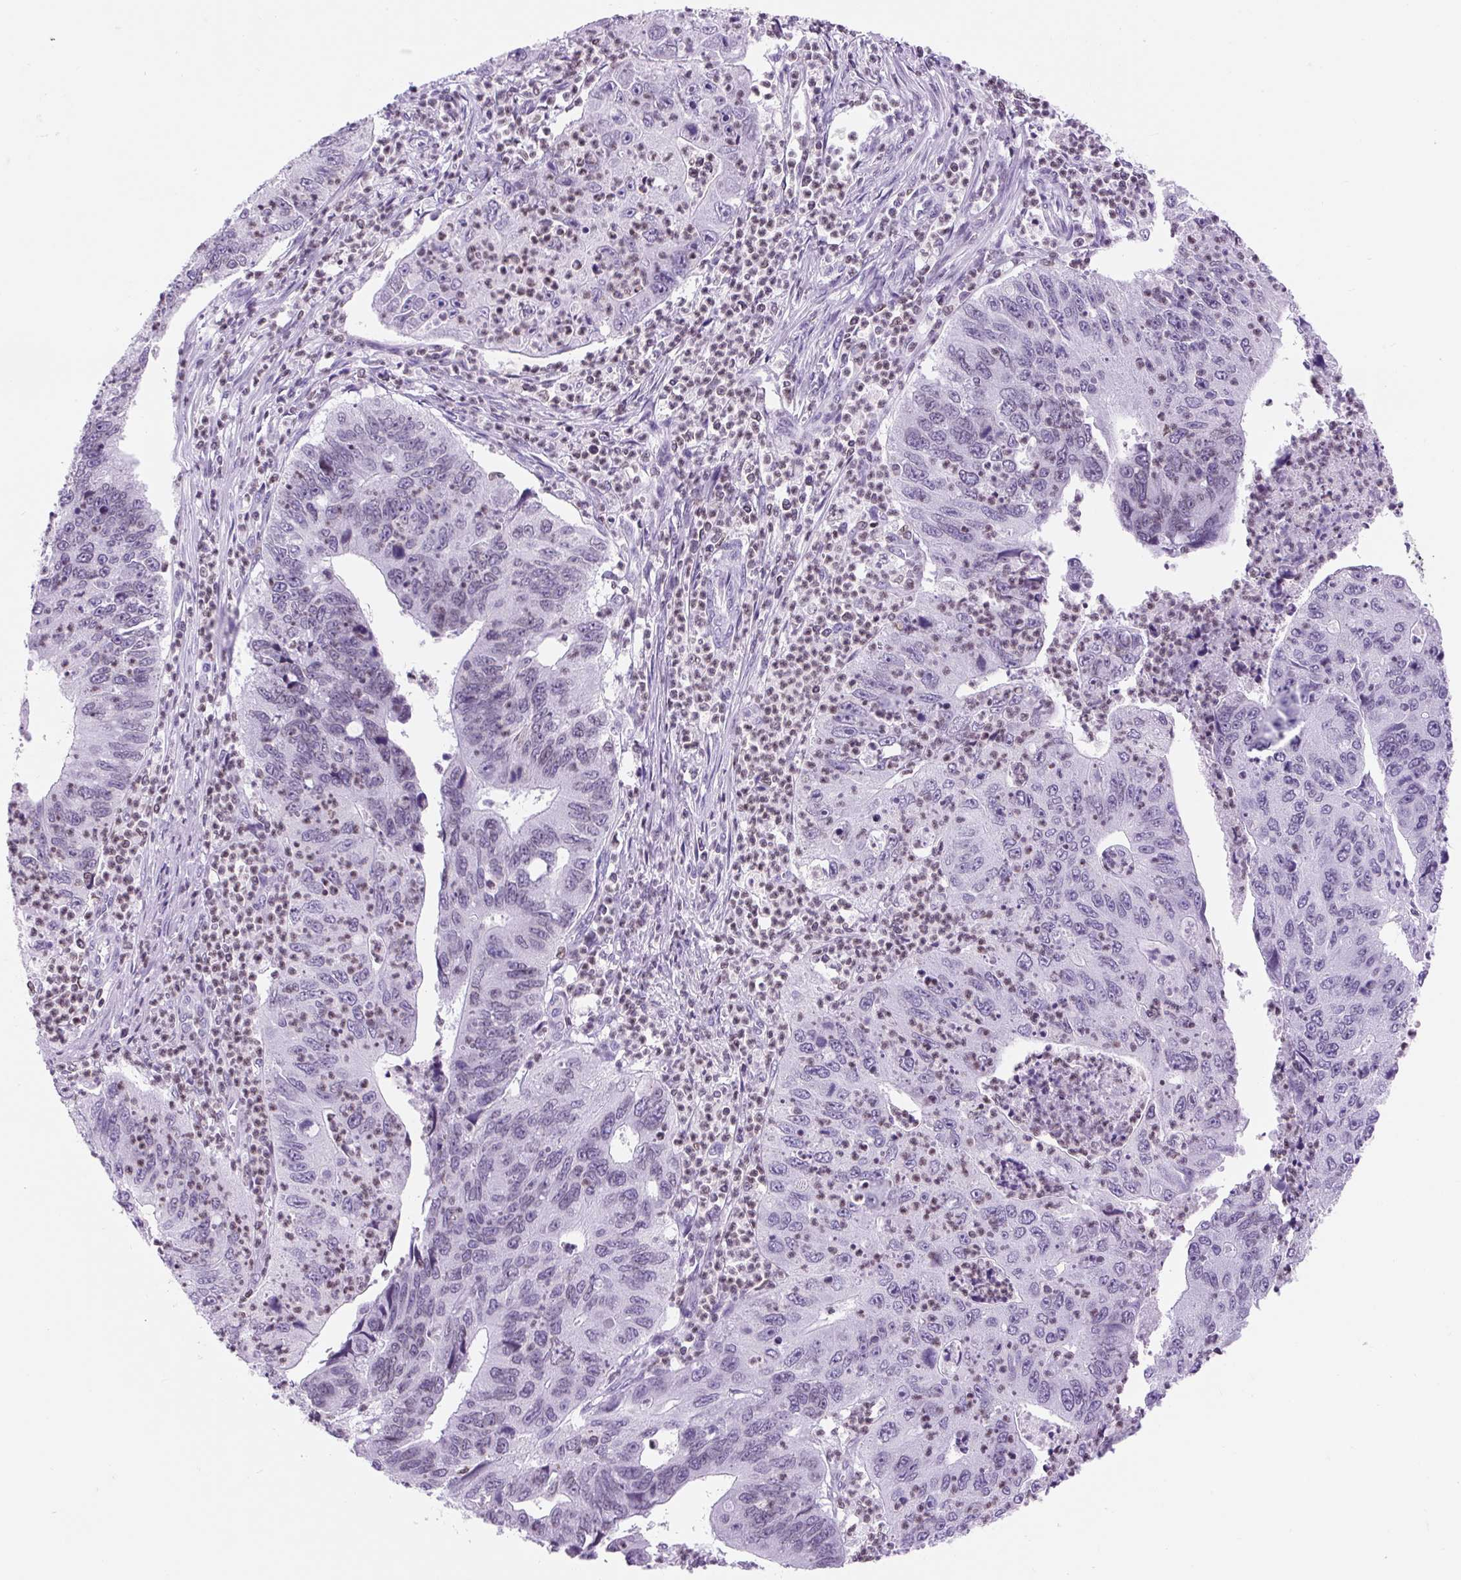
{"staining": {"intensity": "negative", "quantity": "none", "location": "none"}, "tissue": "stomach cancer", "cell_type": "Tumor cells", "image_type": "cancer", "snomed": [{"axis": "morphology", "description": "Adenocarcinoma, NOS"}, {"axis": "topography", "description": "Stomach"}], "caption": "This is an immunohistochemistry micrograph of human stomach cancer. There is no staining in tumor cells.", "gene": "VPREB1", "patient": {"sex": "male", "age": 59}}